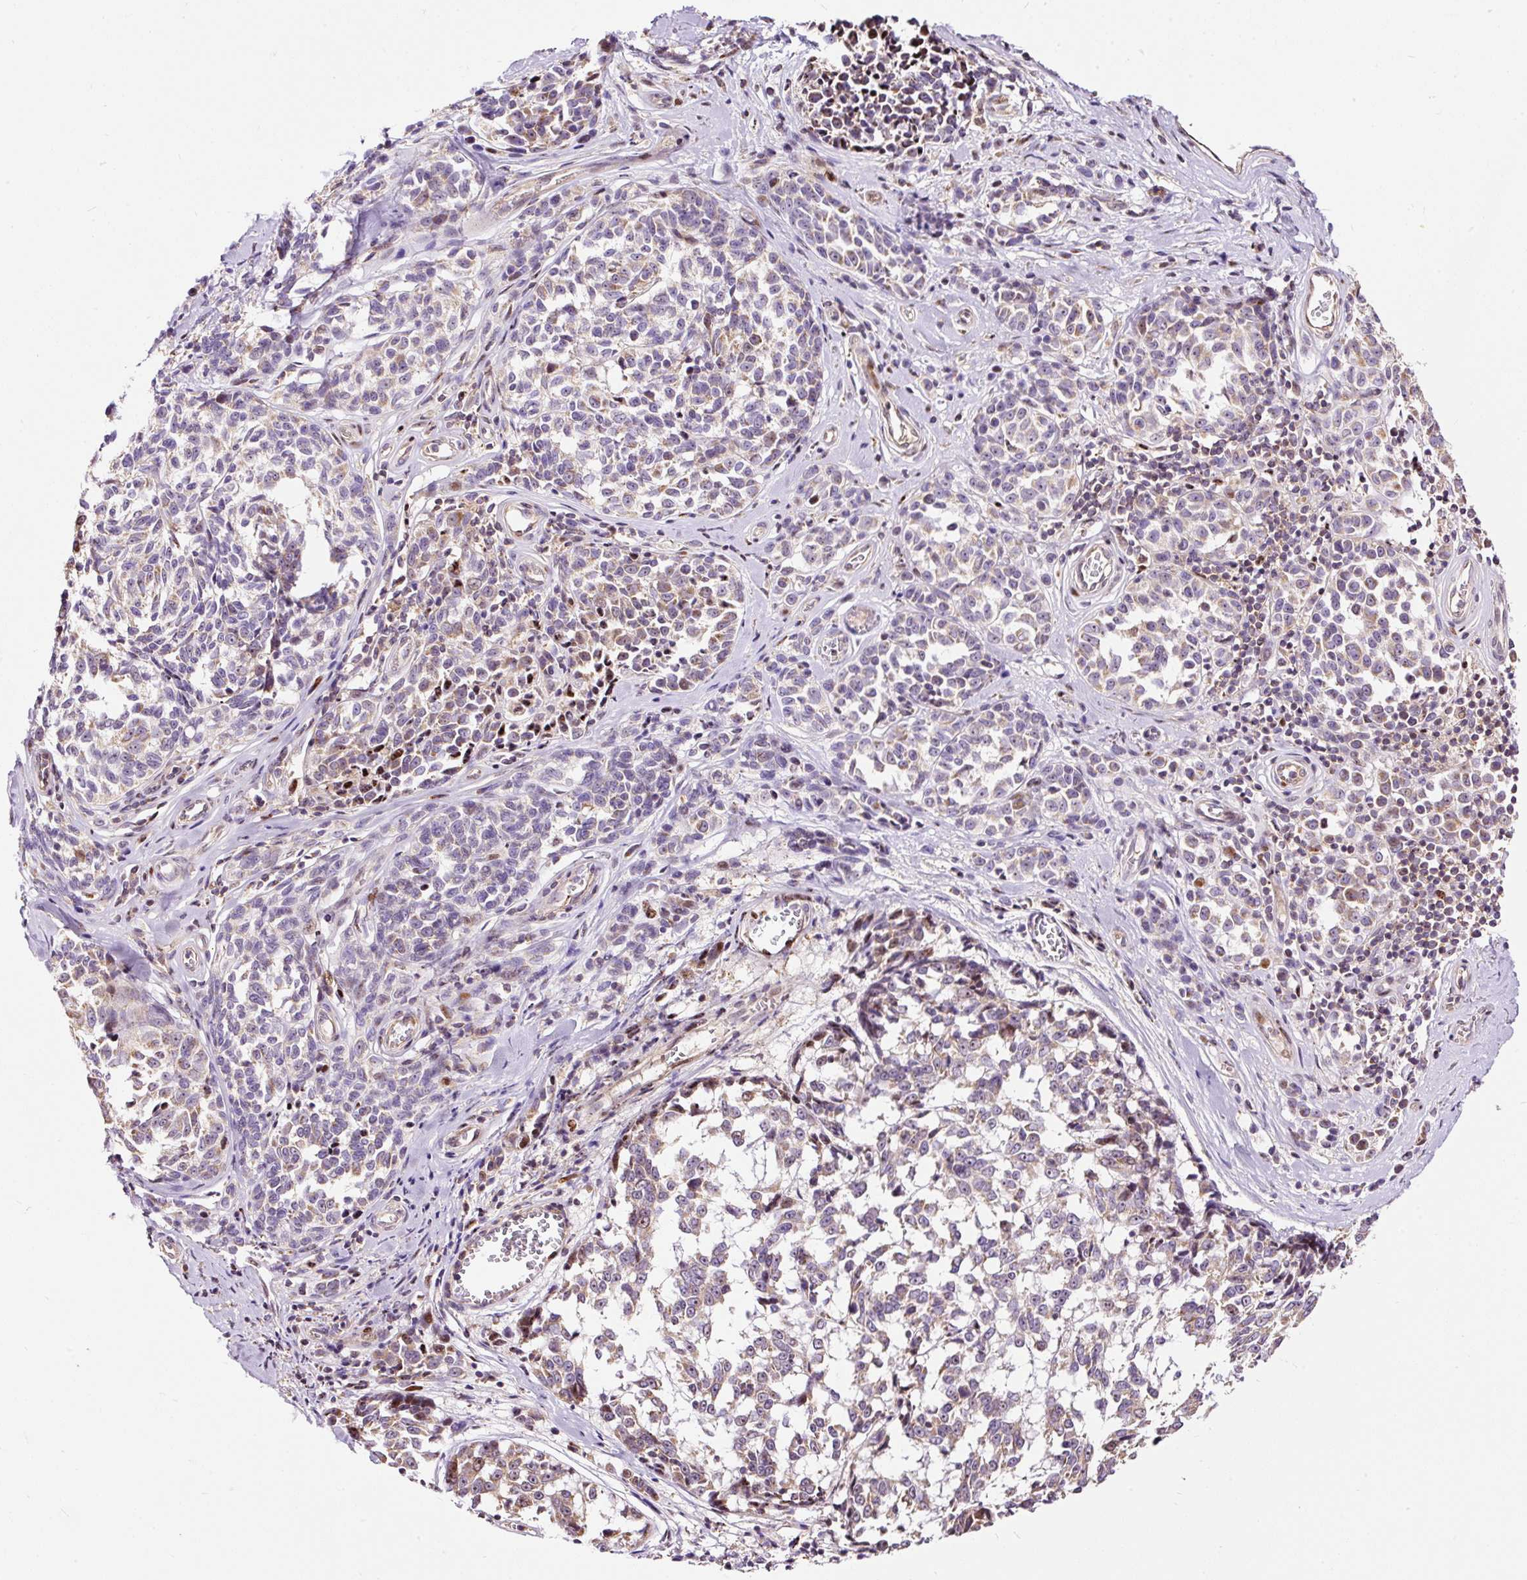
{"staining": {"intensity": "weak", "quantity": "25%-75%", "location": "cytoplasmic/membranous,nuclear"}, "tissue": "melanoma", "cell_type": "Tumor cells", "image_type": "cancer", "snomed": [{"axis": "morphology", "description": "Malignant melanoma, NOS"}, {"axis": "topography", "description": "Skin"}], "caption": "Immunohistochemical staining of human melanoma demonstrates low levels of weak cytoplasmic/membranous and nuclear protein positivity in approximately 25%-75% of tumor cells. The protein of interest is stained brown, and the nuclei are stained in blue (DAB (3,3'-diaminobenzidine) IHC with brightfield microscopy, high magnification).", "gene": "BOLA3", "patient": {"sex": "female", "age": 64}}